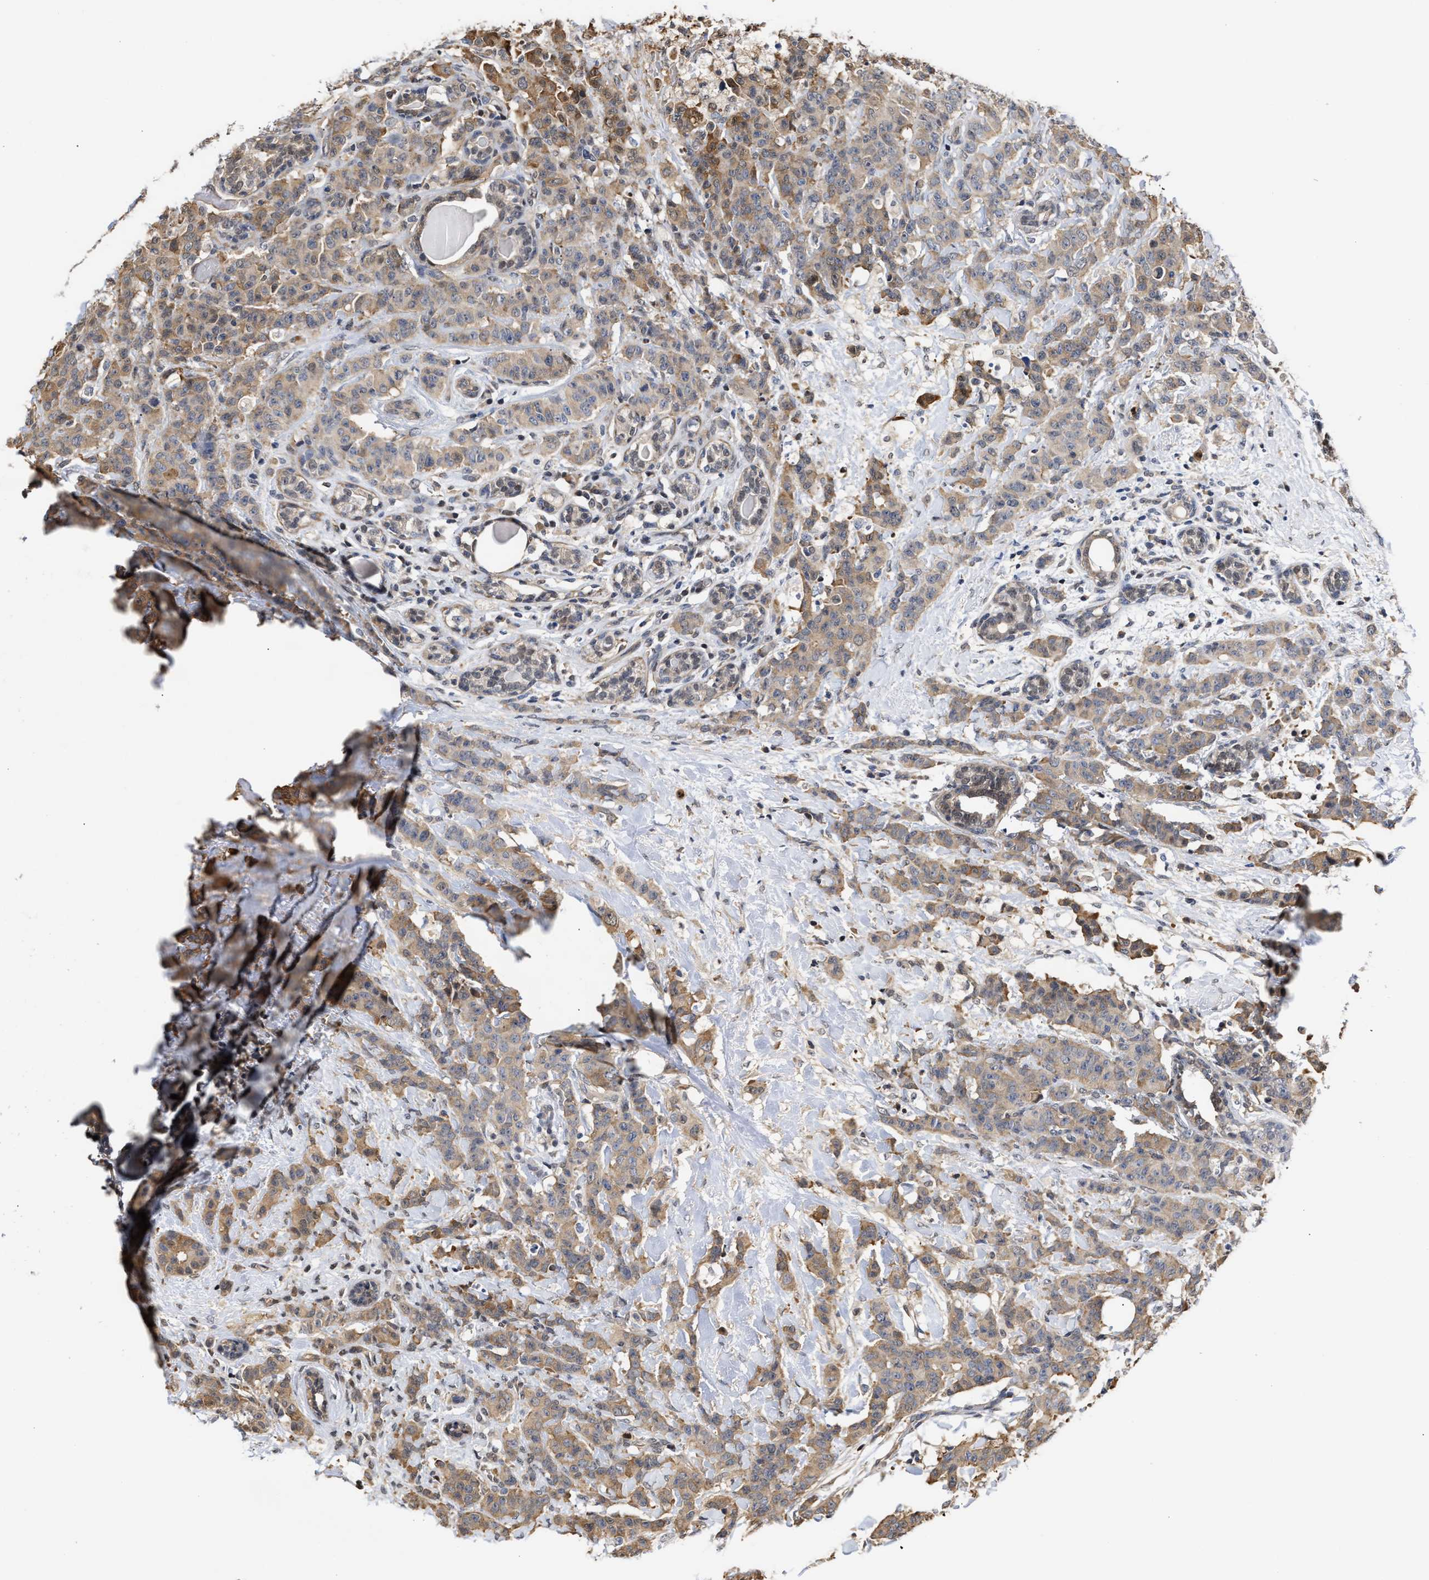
{"staining": {"intensity": "weak", "quantity": ">75%", "location": "cytoplasmic/membranous"}, "tissue": "breast cancer", "cell_type": "Tumor cells", "image_type": "cancer", "snomed": [{"axis": "morphology", "description": "Normal tissue, NOS"}, {"axis": "morphology", "description": "Duct carcinoma"}, {"axis": "topography", "description": "Breast"}], "caption": "Protein staining of breast cancer (infiltrating ductal carcinoma) tissue shows weak cytoplasmic/membranous staining in approximately >75% of tumor cells.", "gene": "KLHDC1", "patient": {"sex": "female", "age": 40}}